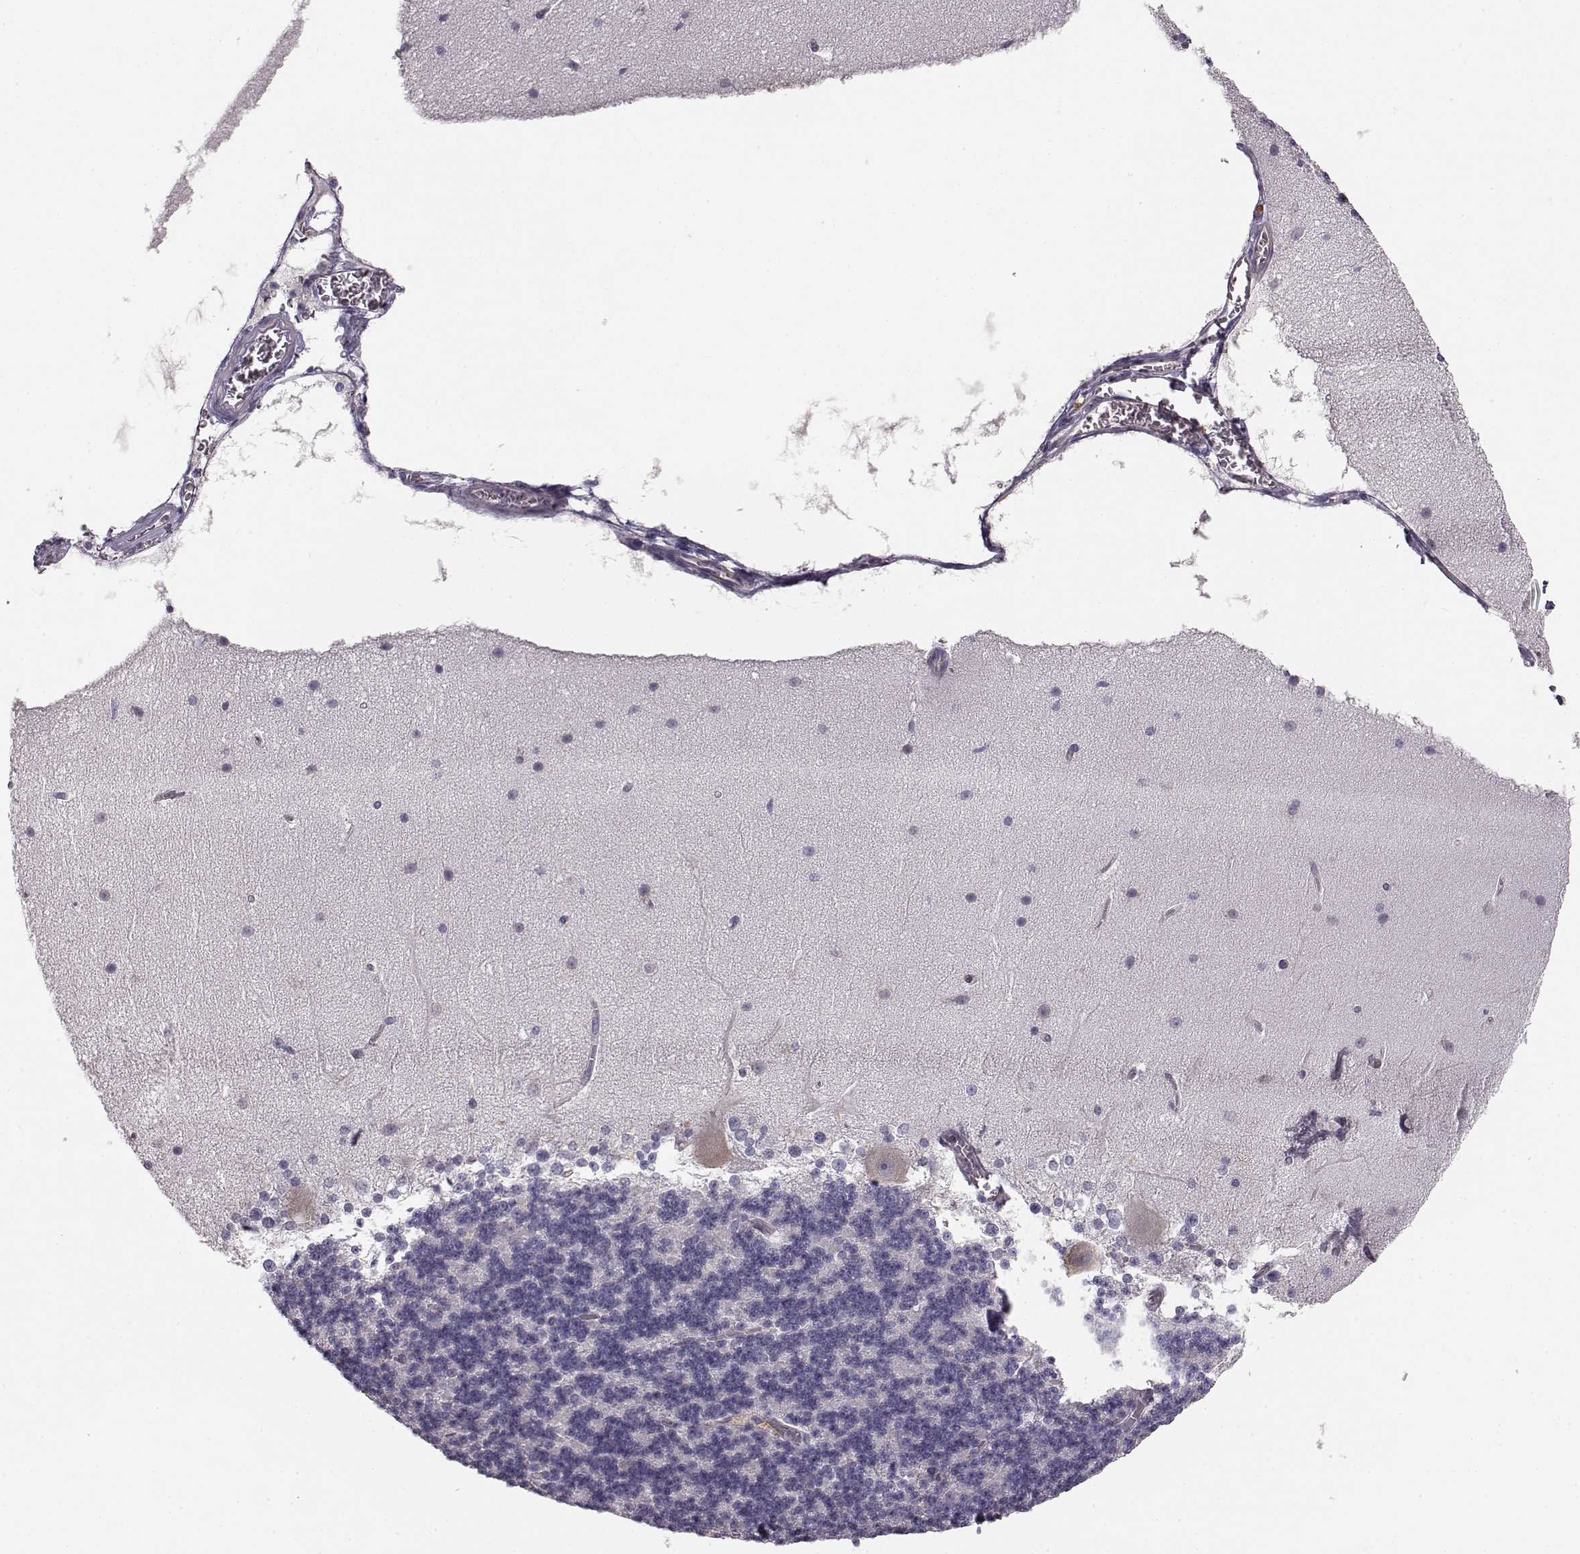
{"staining": {"intensity": "negative", "quantity": "none", "location": "none"}, "tissue": "cerebellum", "cell_type": "Cells in granular layer", "image_type": "normal", "snomed": [{"axis": "morphology", "description": "Normal tissue, NOS"}, {"axis": "topography", "description": "Cerebellum"}], "caption": "DAB immunohistochemical staining of benign human cerebellum demonstrates no significant staining in cells in granular layer.", "gene": "BFSP2", "patient": {"sex": "female", "age": 19}}